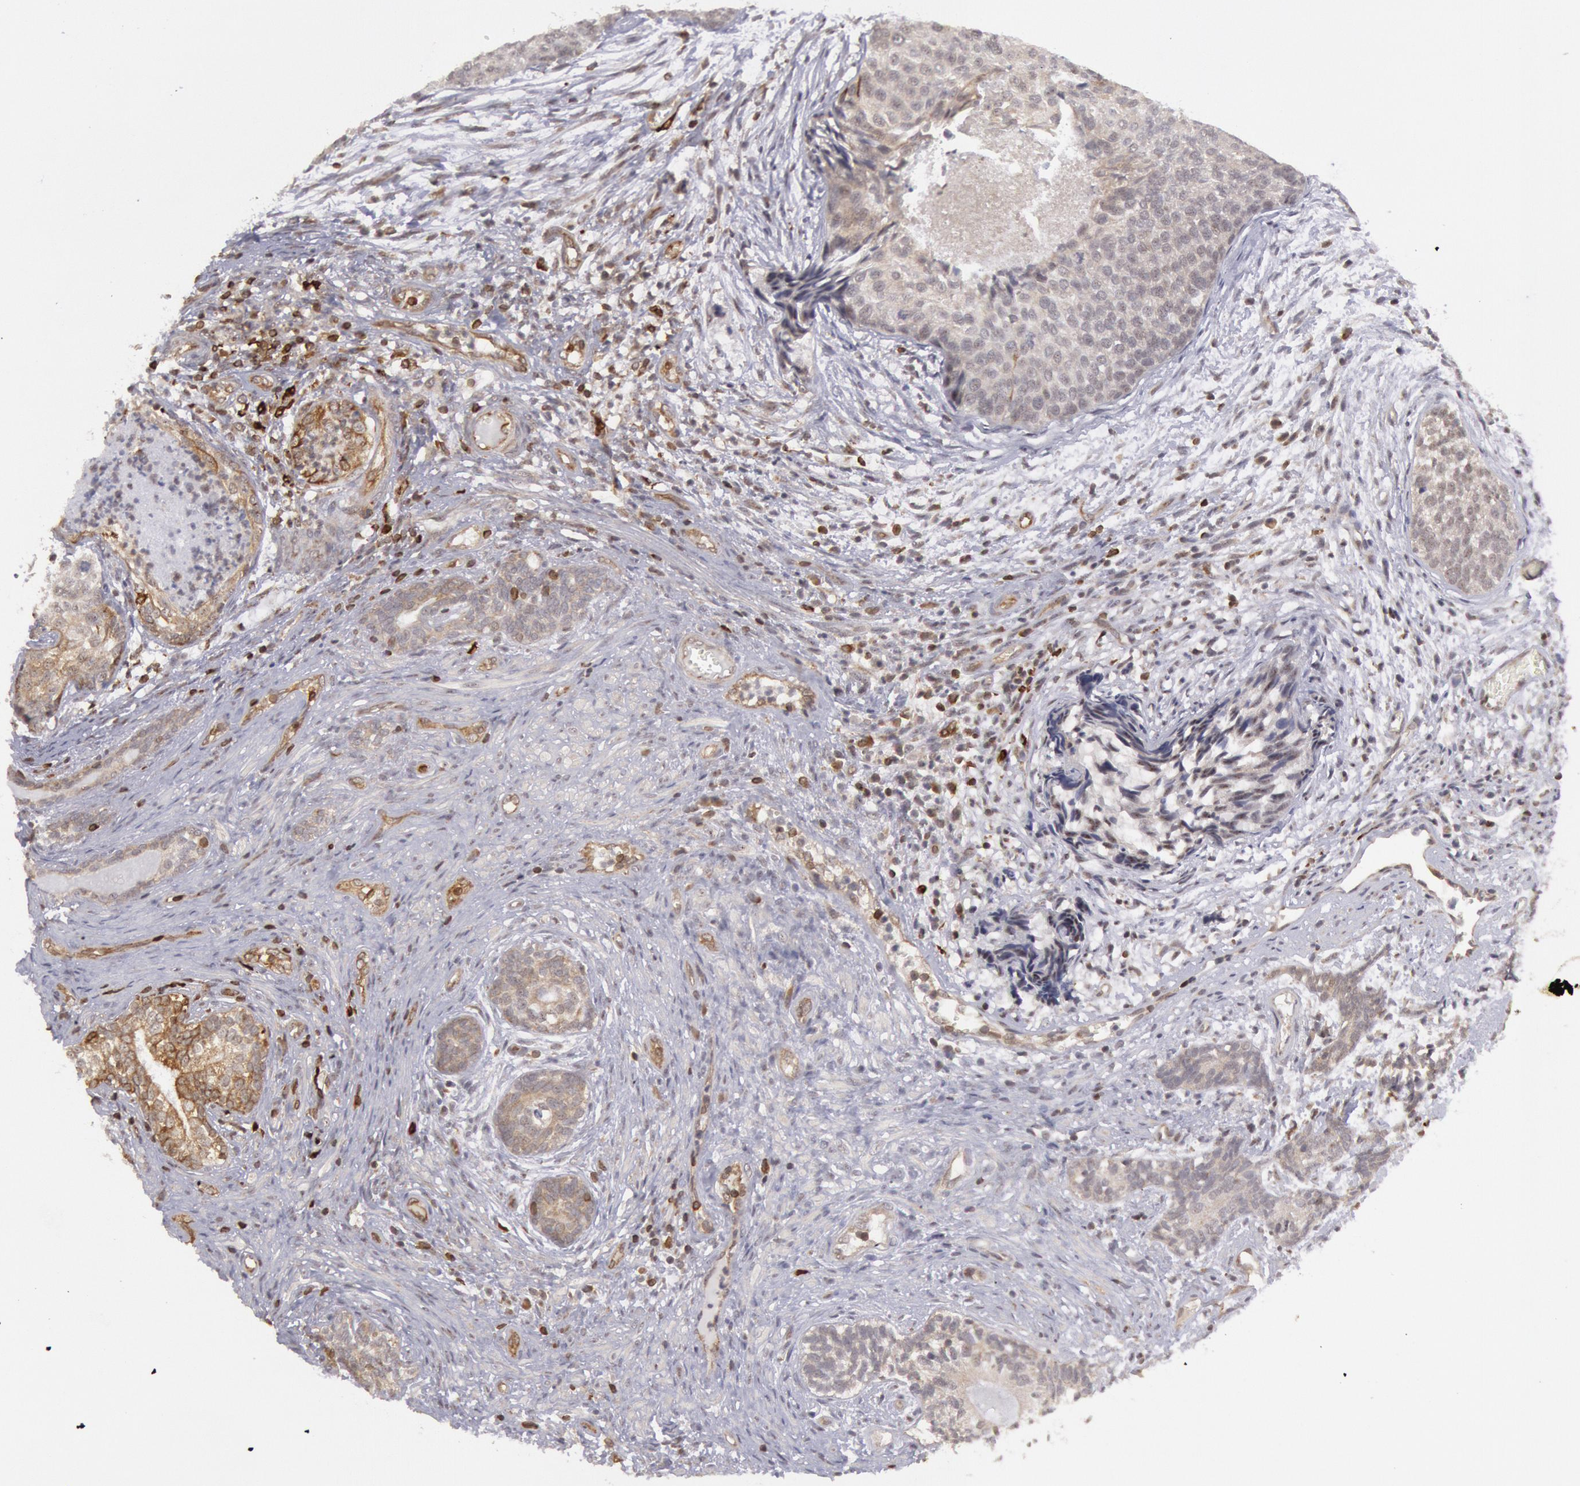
{"staining": {"intensity": "negative", "quantity": "none", "location": "none"}, "tissue": "urothelial cancer", "cell_type": "Tumor cells", "image_type": "cancer", "snomed": [{"axis": "morphology", "description": "Urothelial carcinoma, Low grade"}, {"axis": "topography", "description": "Urinary bladder"}], "caption": "Immunohistochemical staining of human urothelial cancer exhibits no significant expression in tumor cells. Nuclei are stained in blue.", "gene": "TAP2", "patient": {"sex": "male", "age": 84}}